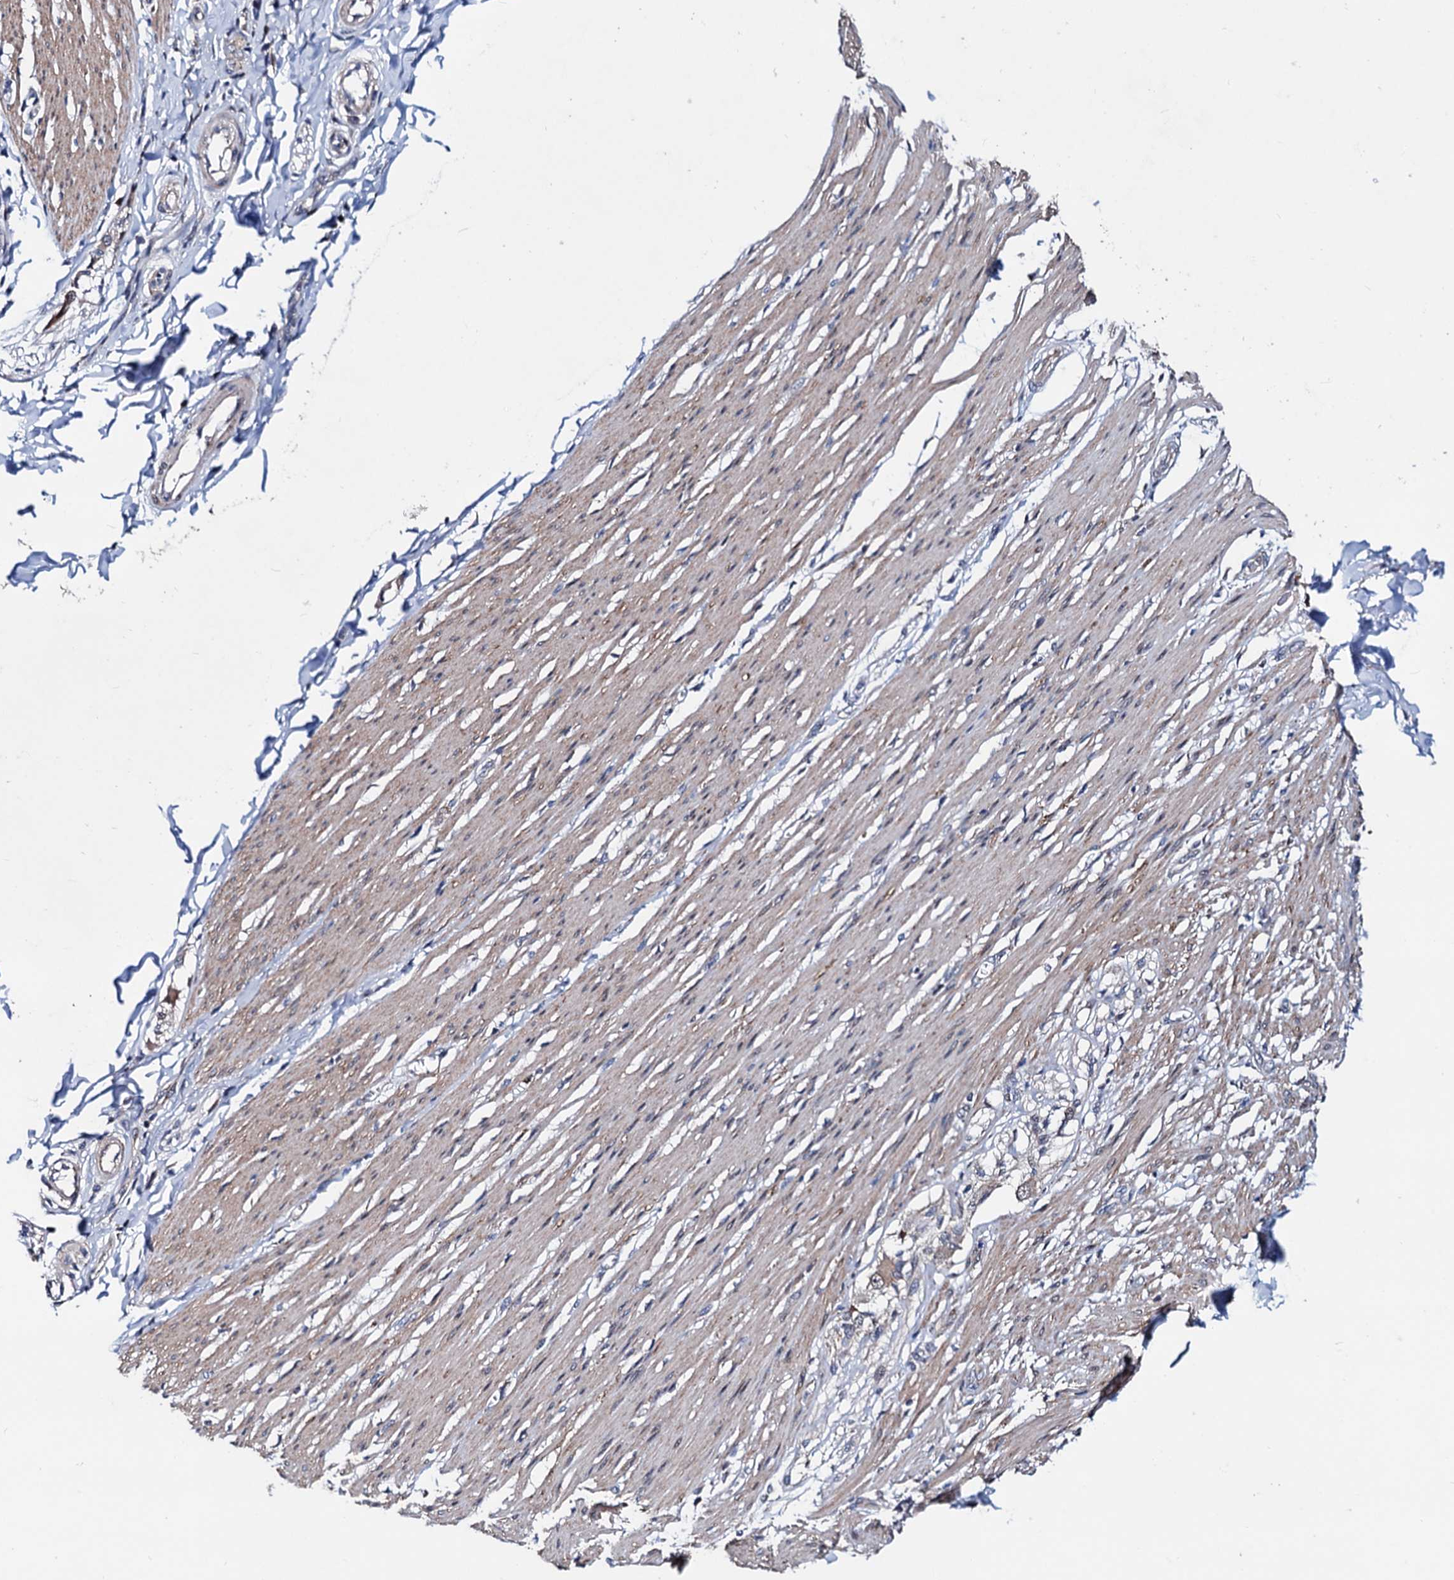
{"staining": {"intensity": "moderate", "quantity": "25%-75%", "location": "cytoplasmic/membranous,nuclear"}, "tissue": "smooth muscle", "cell_type": "Smooth muscle cells", "image_type": "normal", "snomed": [{"axis": "morphology", "description": "Normal tissue, NOS"}, {"axis": "morphology", "description": "Adenocarcinoma, NOS"}, {"axis": "topography", "description": "Colon"}, {"axis": "topography", "description": "Peripheral nerve tissue"}], "caption": "A photomicrograph of smooth muscle stained for a protein displays moderate cytoplasmic/membranous,nuclear brown staining in smooth muscle cells.", "gene": "COA4", "patient": {"sex": "male", "age": 14}}